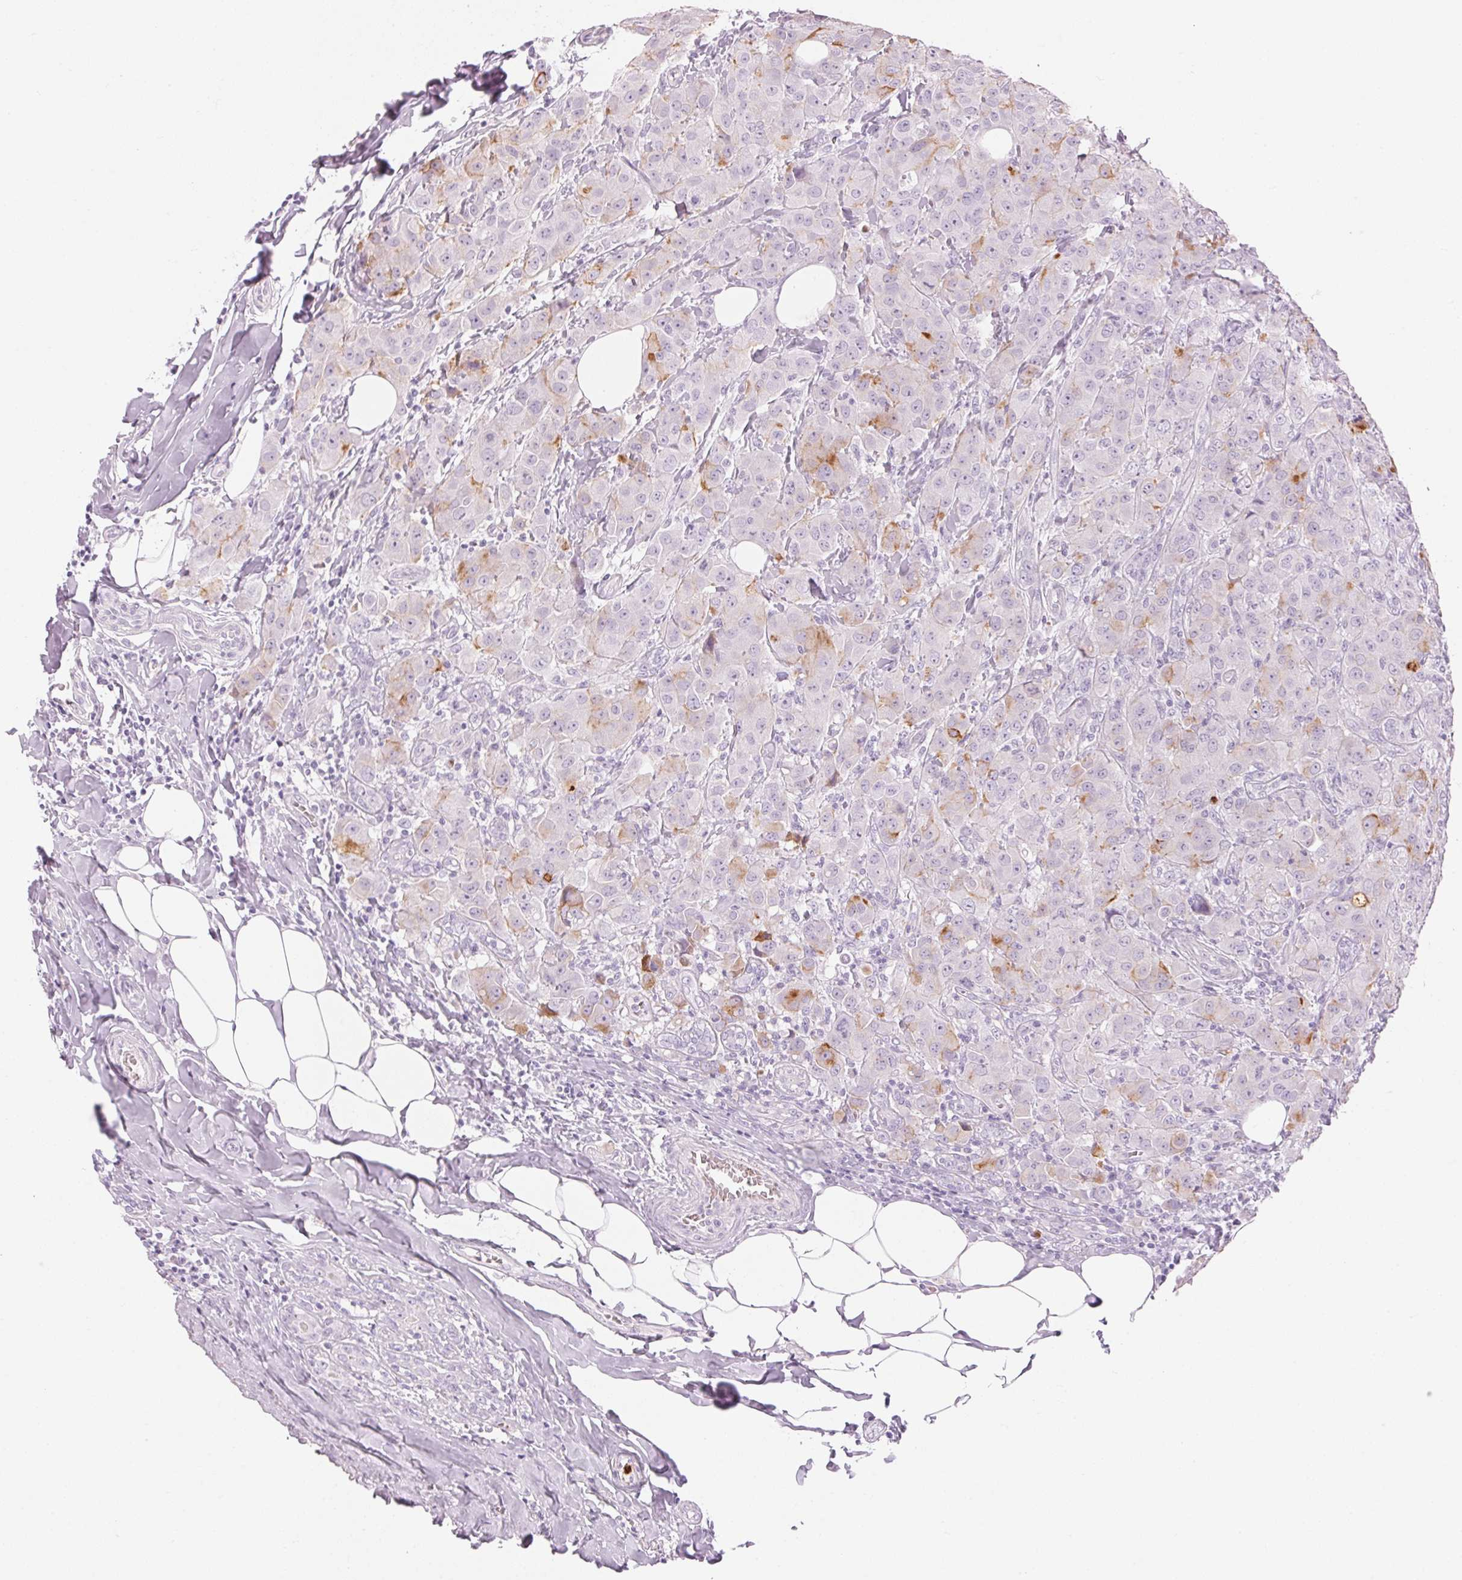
{"staining": {"intensity": "weak", "quantity": "<25%", "location": "cytoplasmic/membranous"}, "tissue": "breast cancer", "cell_type": "Tumor cells", "image_type": "cancer", "snomed": [{"axis": "morphology", "description": "Normal tissue, NOS"}, {"axis": "morphology", "description": "Duct carcinoma"}, {"axis": "topography", "description": "Breast"}], "caption": "Tumor cells show no significant staining in infiltrating ductal carcinoma (breast).", "gene": "KLK7", "patient": {"sex": "female", "age": 43}}